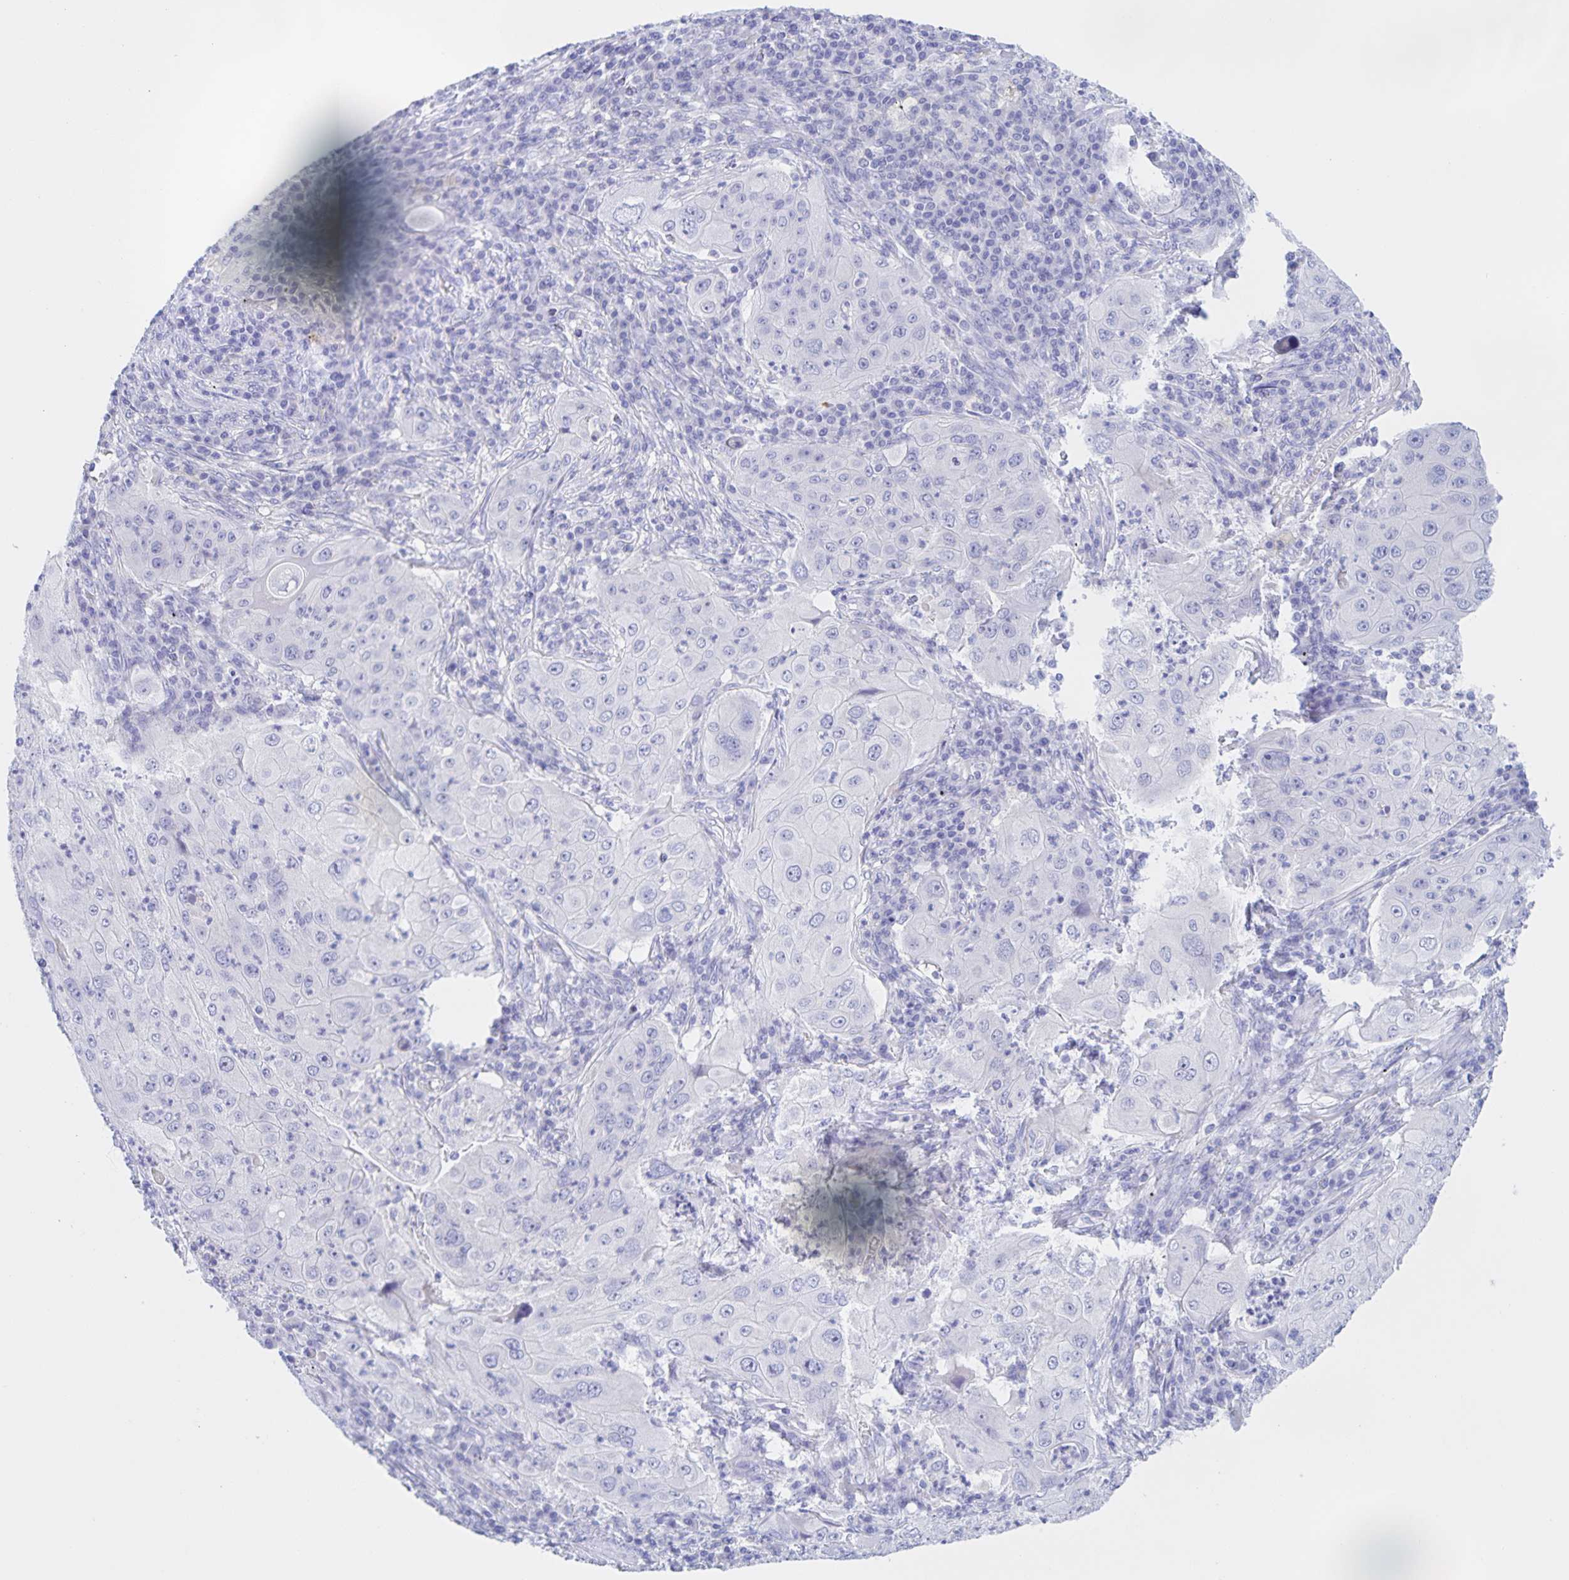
{"staining": {"intensity": "negative", "quantity": "none", "location": "none"}, "tissue": "lung cancer", "cell_type": "Tumor cells", "image_type": "cancer", "snomed": [{"axis": "morphology", "description": "Squamous cell carcinoma, NOS"}, {"axis": "topography", "description": "Lung"}], "caption": "The photomicrograph reveals no significant positivity in tumor cells of lung cancer. (Stains: DAB immunohistochemistry with hematoxylin counter stain, Microscopy: brightfield microscopy at high magnification).", "gene": "CATSPER4", "patient": {"sex": "female", "age": 59}}